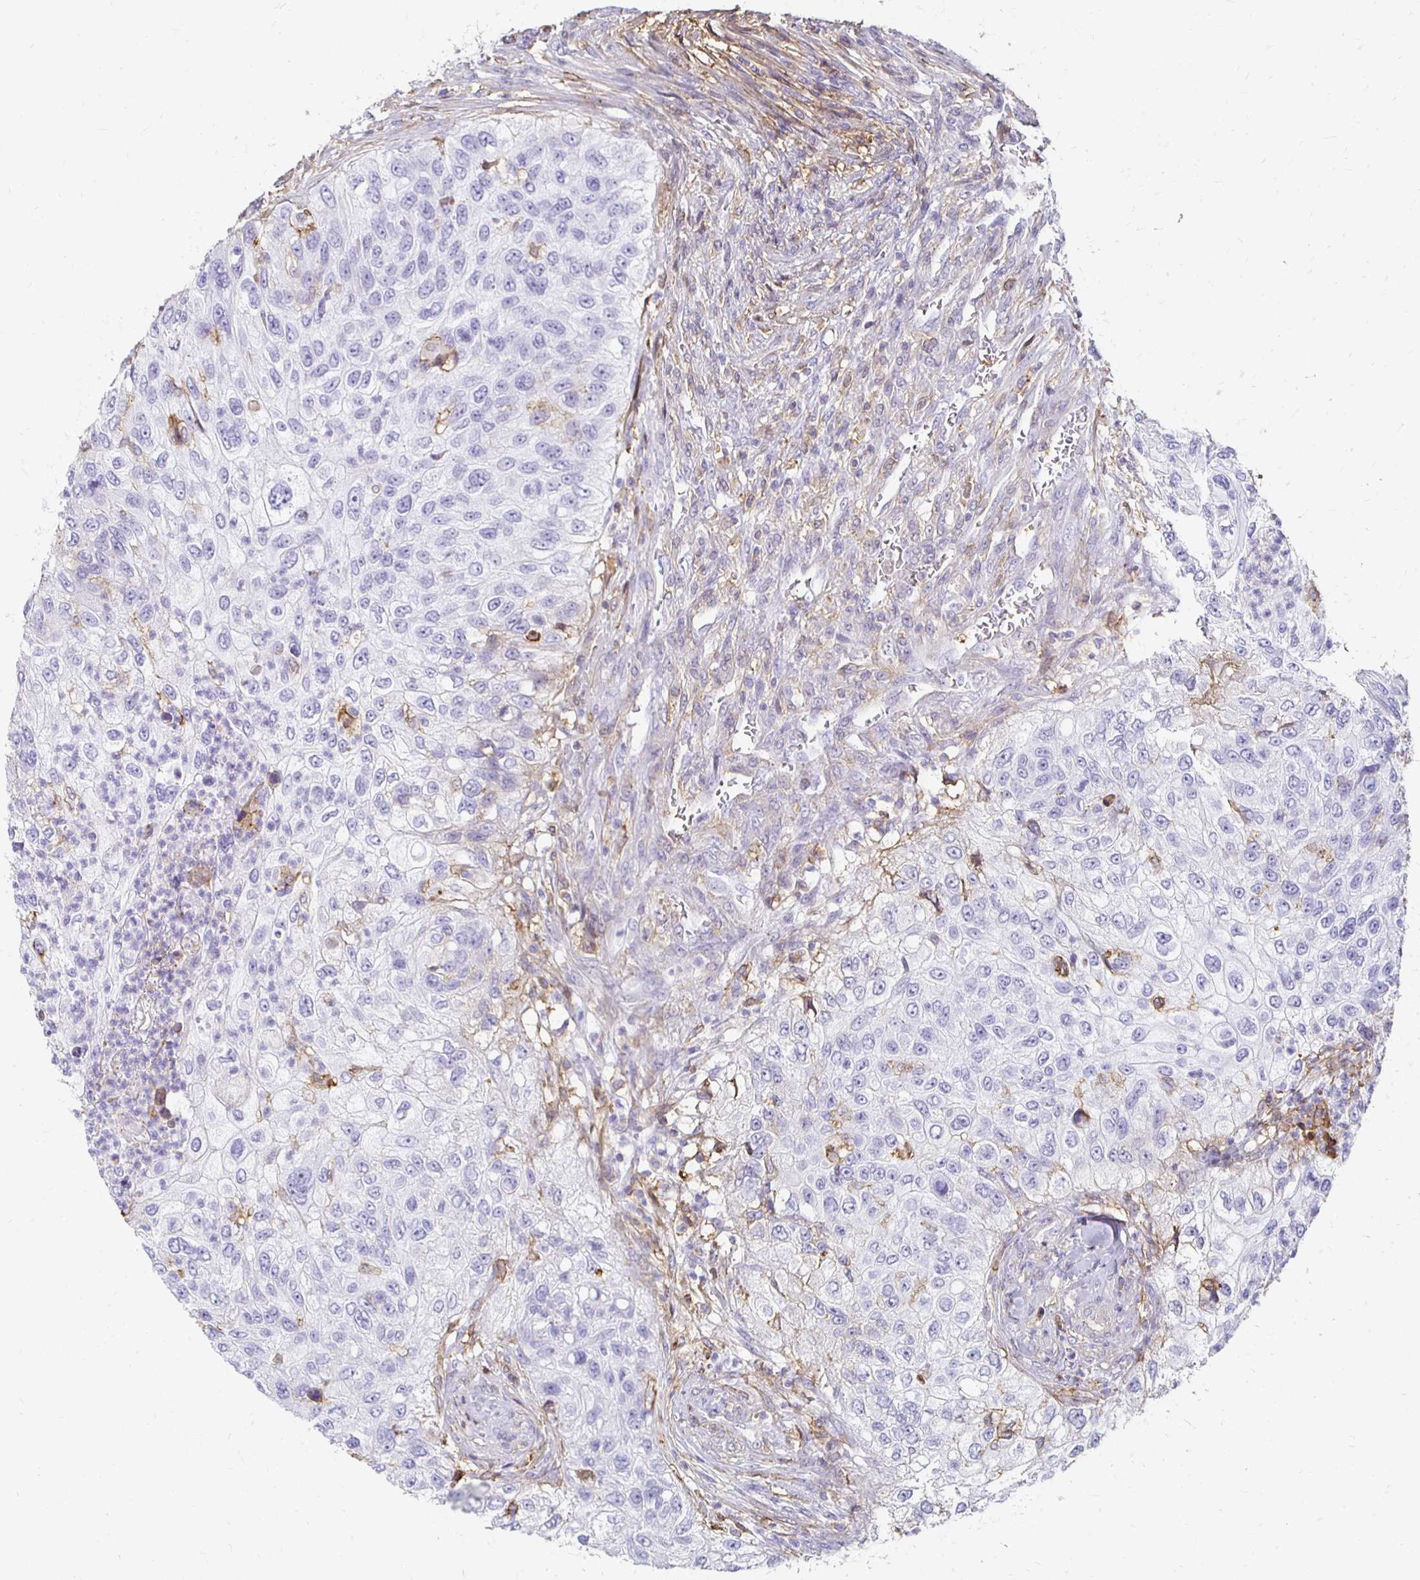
{"staining": {"intensity": "negative", "quantity": "none", "location": "none"}, "tissue": "urothelial cancer", "cell_type": "Tumor cells", "image_type": "cancer", "snomed": [{"axis": "morphology", "description": "Urothelial carcinoma, High grade"}, {"axis": "topography", "description": "Urinary bladder"}], "caption": "Human high-grade urothelial carcinoma stained for a protein using IHC displays no positivity in tumor cells.", "gene": "TAS1R3", "patient": {"sex": "female", "age": 60}}